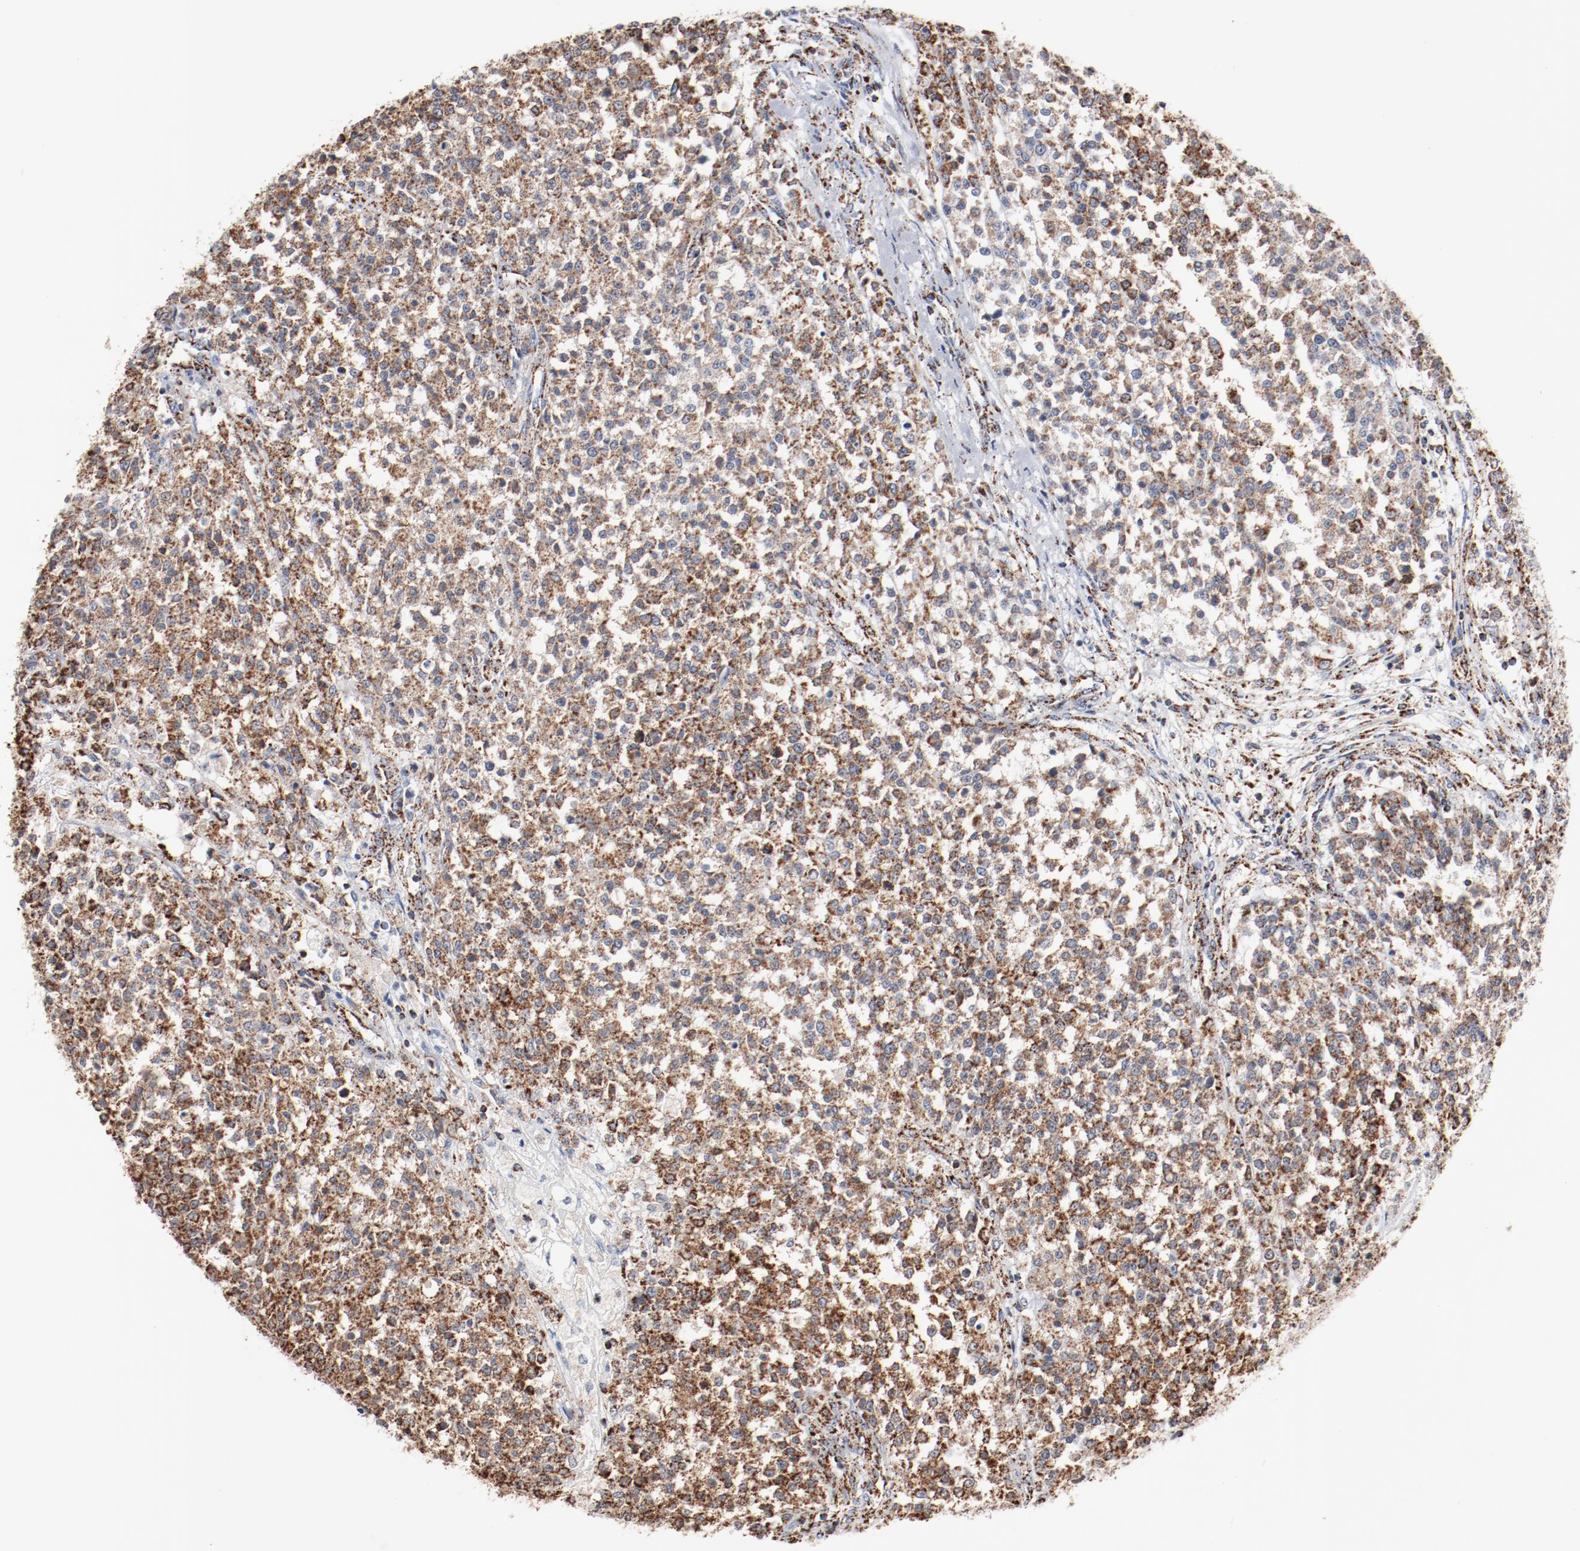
{"staining": {"intensity": "strong", "quantity": ">75%", "location": "cytoplasmic/membranous"}, "tissue": "testis cancer", "cell_type": "Tumor cells", "image_type": "cancer", "snomed": [{"axis": "morphology", "description": "Seminoma, NOS"}, {"axis": "topography", "description": "Testis"}], "caption": "High-power microscopy captured an immunohistochemistry image of testis cancer, revealing strong cytoplasmic/membranous staining in approximately >75% of tumor cells.", "gene": "NDUFS4", "patient": {"sex": "male", "age": 59}}